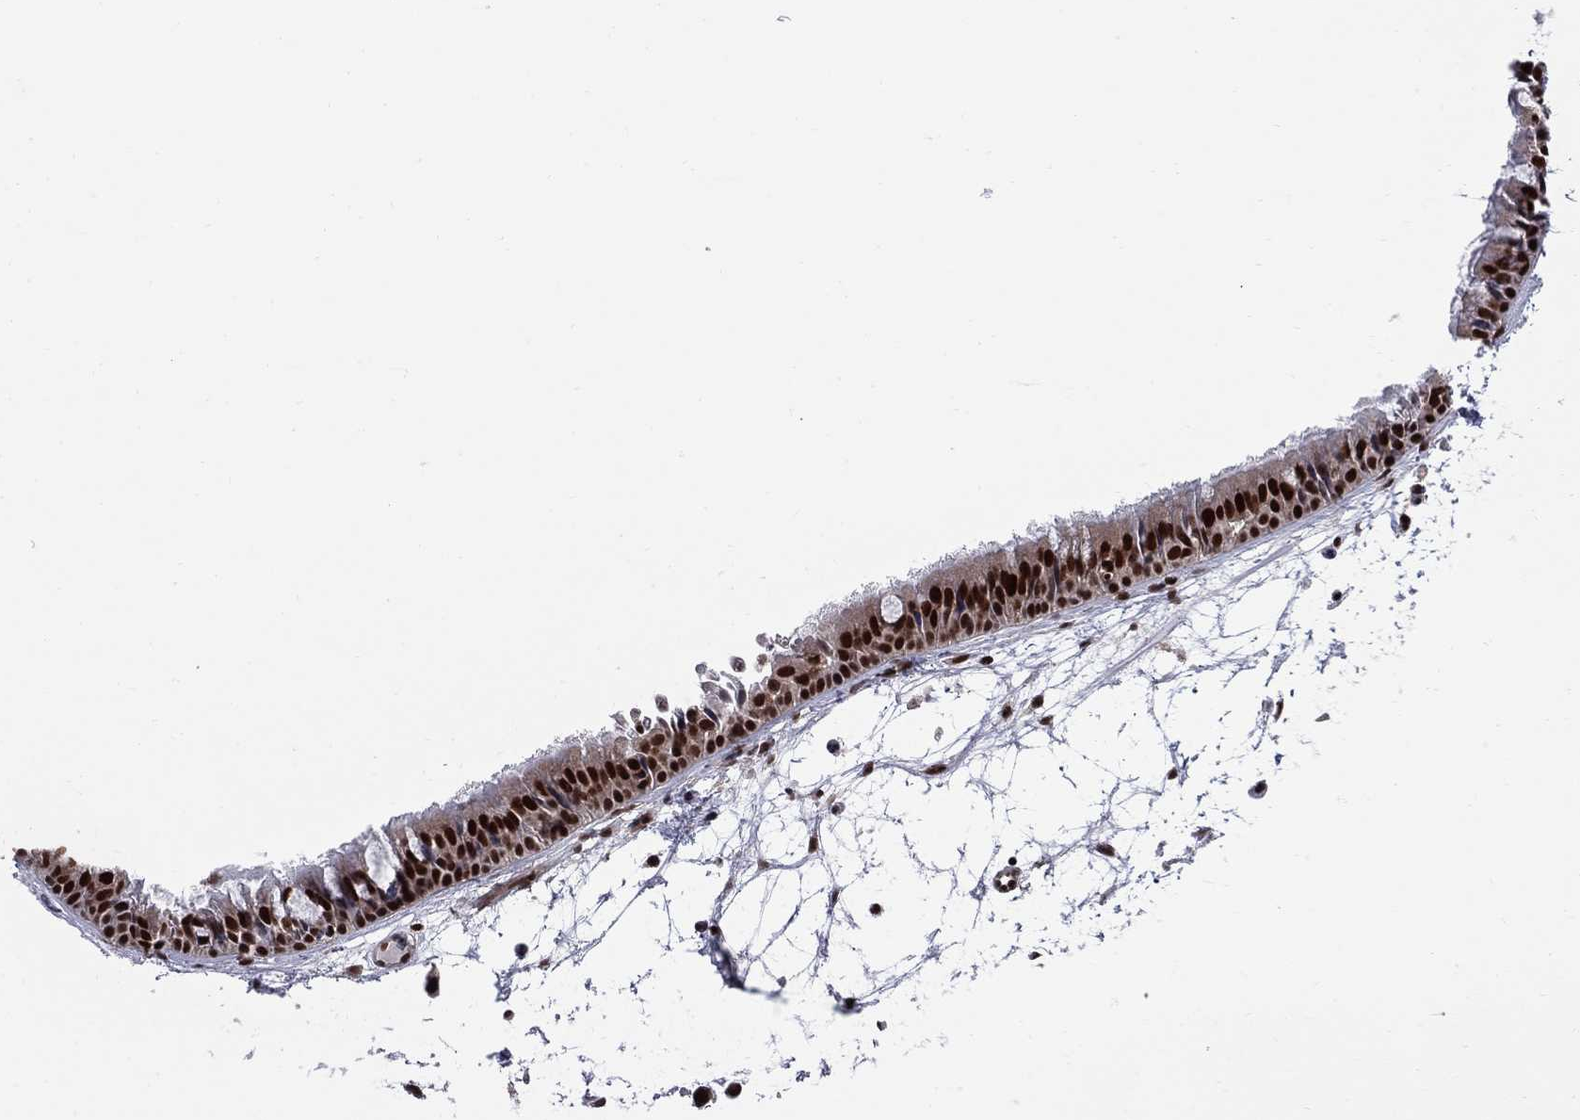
{"staining": {"intensity": "strong", "quantity": ">75%", "location": "nuclear"}, "tissue": "nasopharynx", "cell_type": "Respiratory epithelial cells", "image_type": "normal", "snomed": [{"axis": "morphology", "description": "Normal tissue, NOS"}, {"axis": "topography", "description": "Nasopharynx"}], "caption": "Immunohistochemical staining of unremarkable human nasopharynx shows high levels of strong nuclear expression in approximately >75% of respiratory epithelial cells. Nuclei are stained in blue.", "gene": "MED25", "patient": {"sex": "male", "age": 31}}